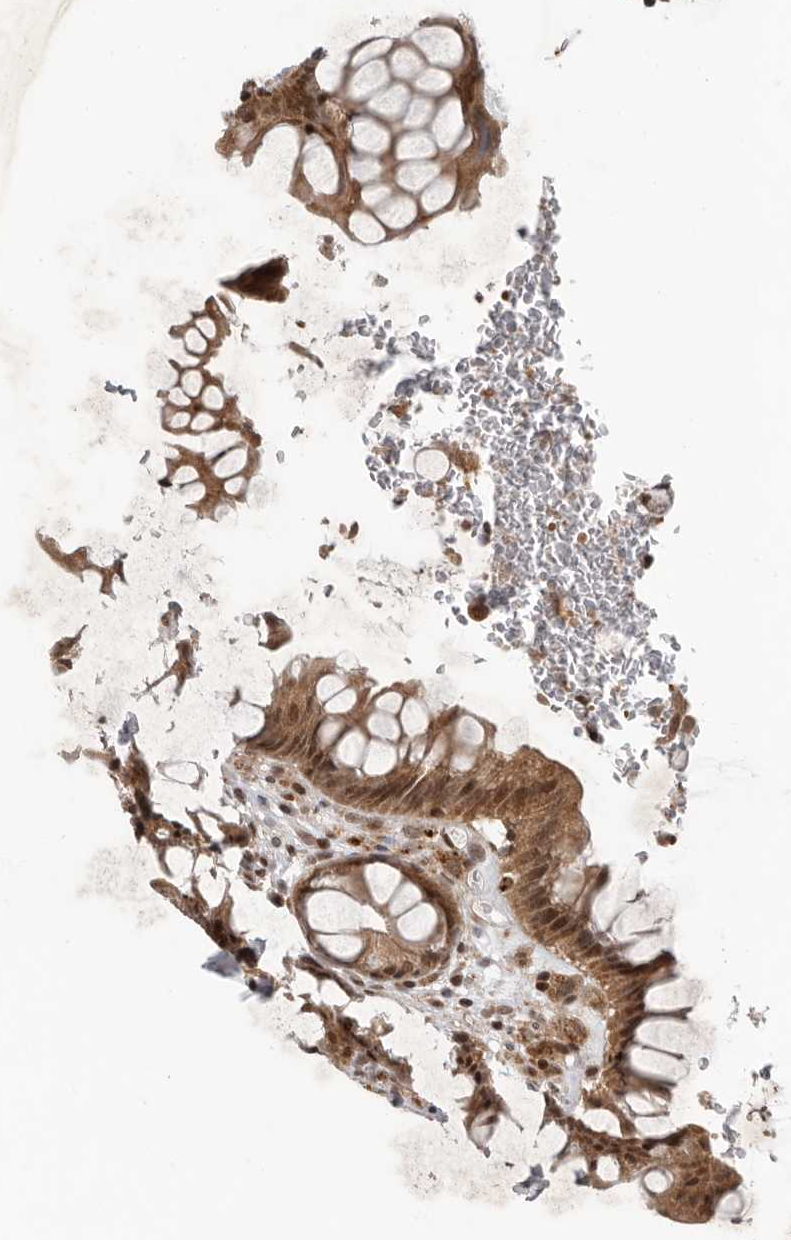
{"staining": {"intensity": "strong", "quantity": ">75%", "location": "cytoplasmic/membranous,nuclear"}, "tissue": "rectum", "cell_type": "Glandular cells", "image_type": "normal", "snomed": [{"axis": "morphology", "description": "Normal tissue, NOS"}, {"axis": "topography", "description": "Rectum"}], "caption": "The photomicrograph exhibits immunohistochemical staining of benign rectum. There is strong cytoplasmic/membranous,nuclear staining is present in approximately >75% of glandular cells. The staining was performed using DAB (3,3'-diaminobenzidine), with brown indicating positive protein expression. Nuclei are stained blue with hematoxylin.", "gene": "RABIF", "patient": {"sex": "male", "age": 64}}